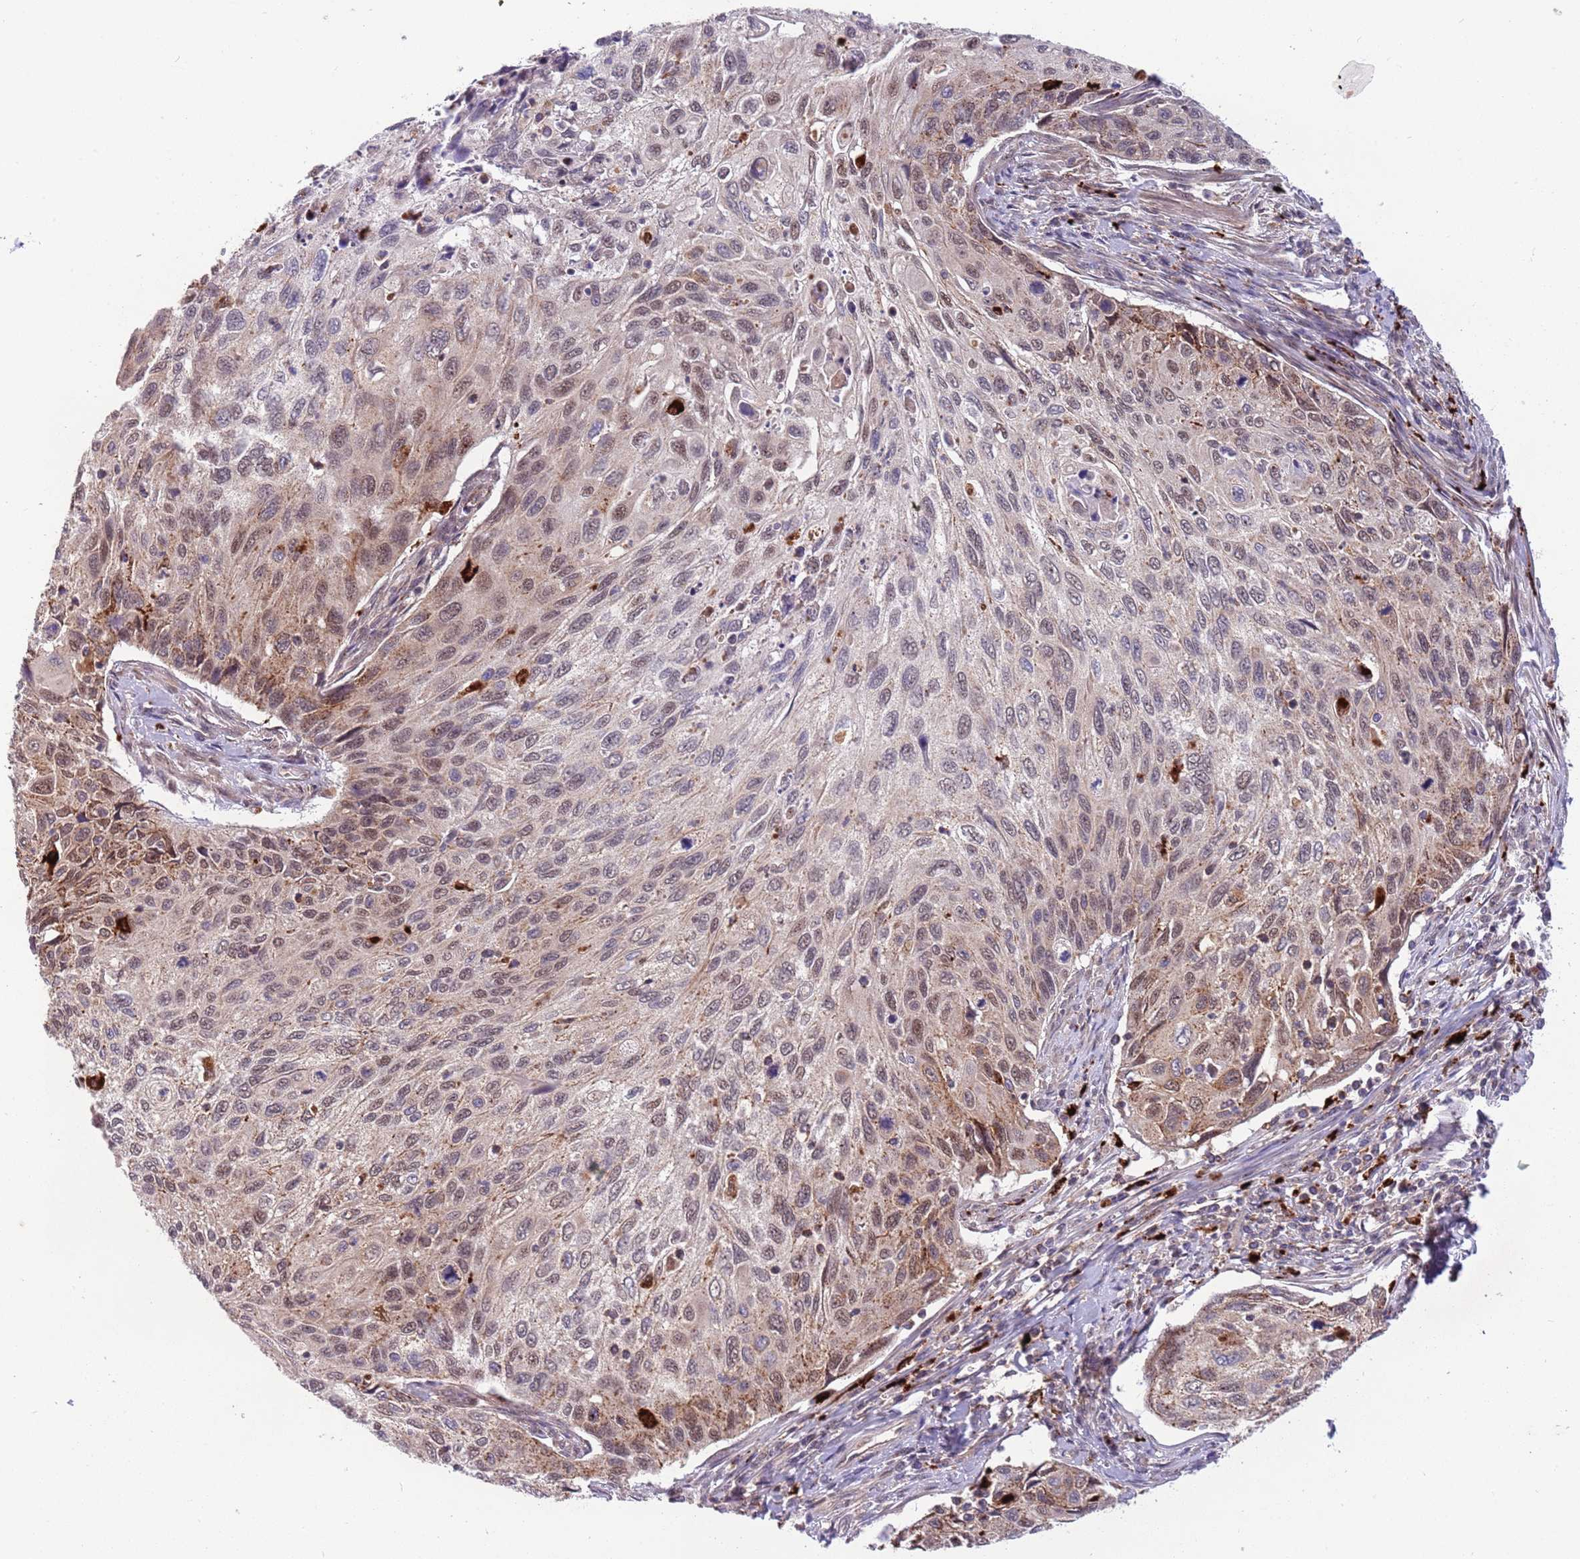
{"staining": {"intensity": "moderate", "quantity": "25%-75%", "location": "cytoplasmic/membranous,nuclear"}, "tissue": "cervical cancer", "cell_type": "Tumor cells", "image_type": "cancer", "snomed": [{"axis": "morphology", "description": "Squamous cell carcinoma, NOS"}, {"axis": "topography", "description": "Cervix"}], "caption": "Squamous cell carcinoma (cervical) stained with immunohistochemistry (IHC) shows moderate cytoplasmic/membranous and nuclear staining in approximately 25%-75% of tumor cells.", "gene": "TRIM27", "patient": {"sex": "female", "age": 70}}